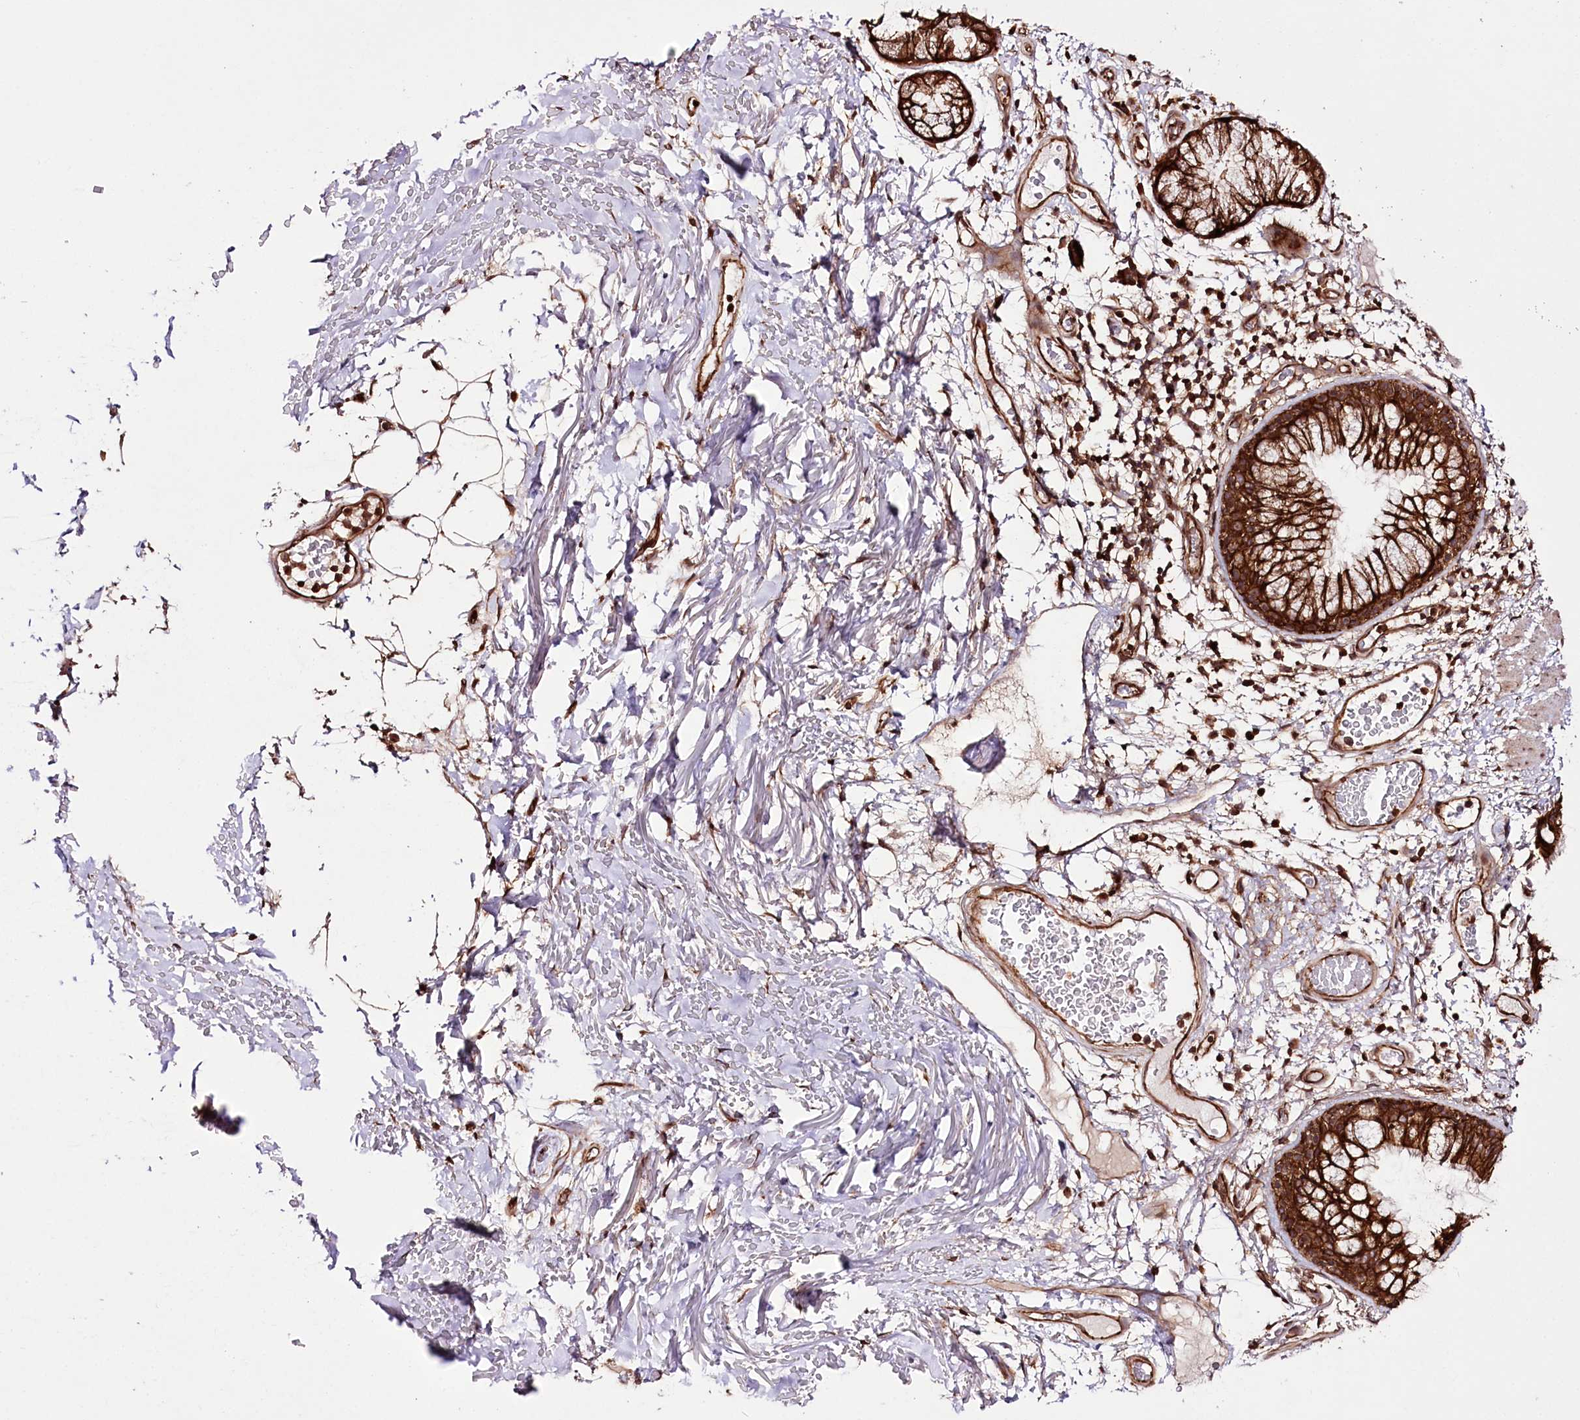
{"staining": {"intensity": "strong", "quantity": ">75%", "location": "cytoplasmic/membranous"}, "tissue": "bronchus", "cell_type": "Respiratory epithelial cells", "image_type": "normal", "snomed": [{"axis": "morphology", "description": "Normal tissue, NOS"}, {"axis": "topography", "description": "Cartilage tissue"}, {"axis": "topography", "description": "Bronchus"}], "caption": "Bronchus stained with DAB immunohistochemistry (IHC) exhibits high levels of strong cytoplasmic/membranous staining in about >75% of respiratory epithelial cells.", "gene": "DHX29", "patient": {"sex": "female", "age": 73}}